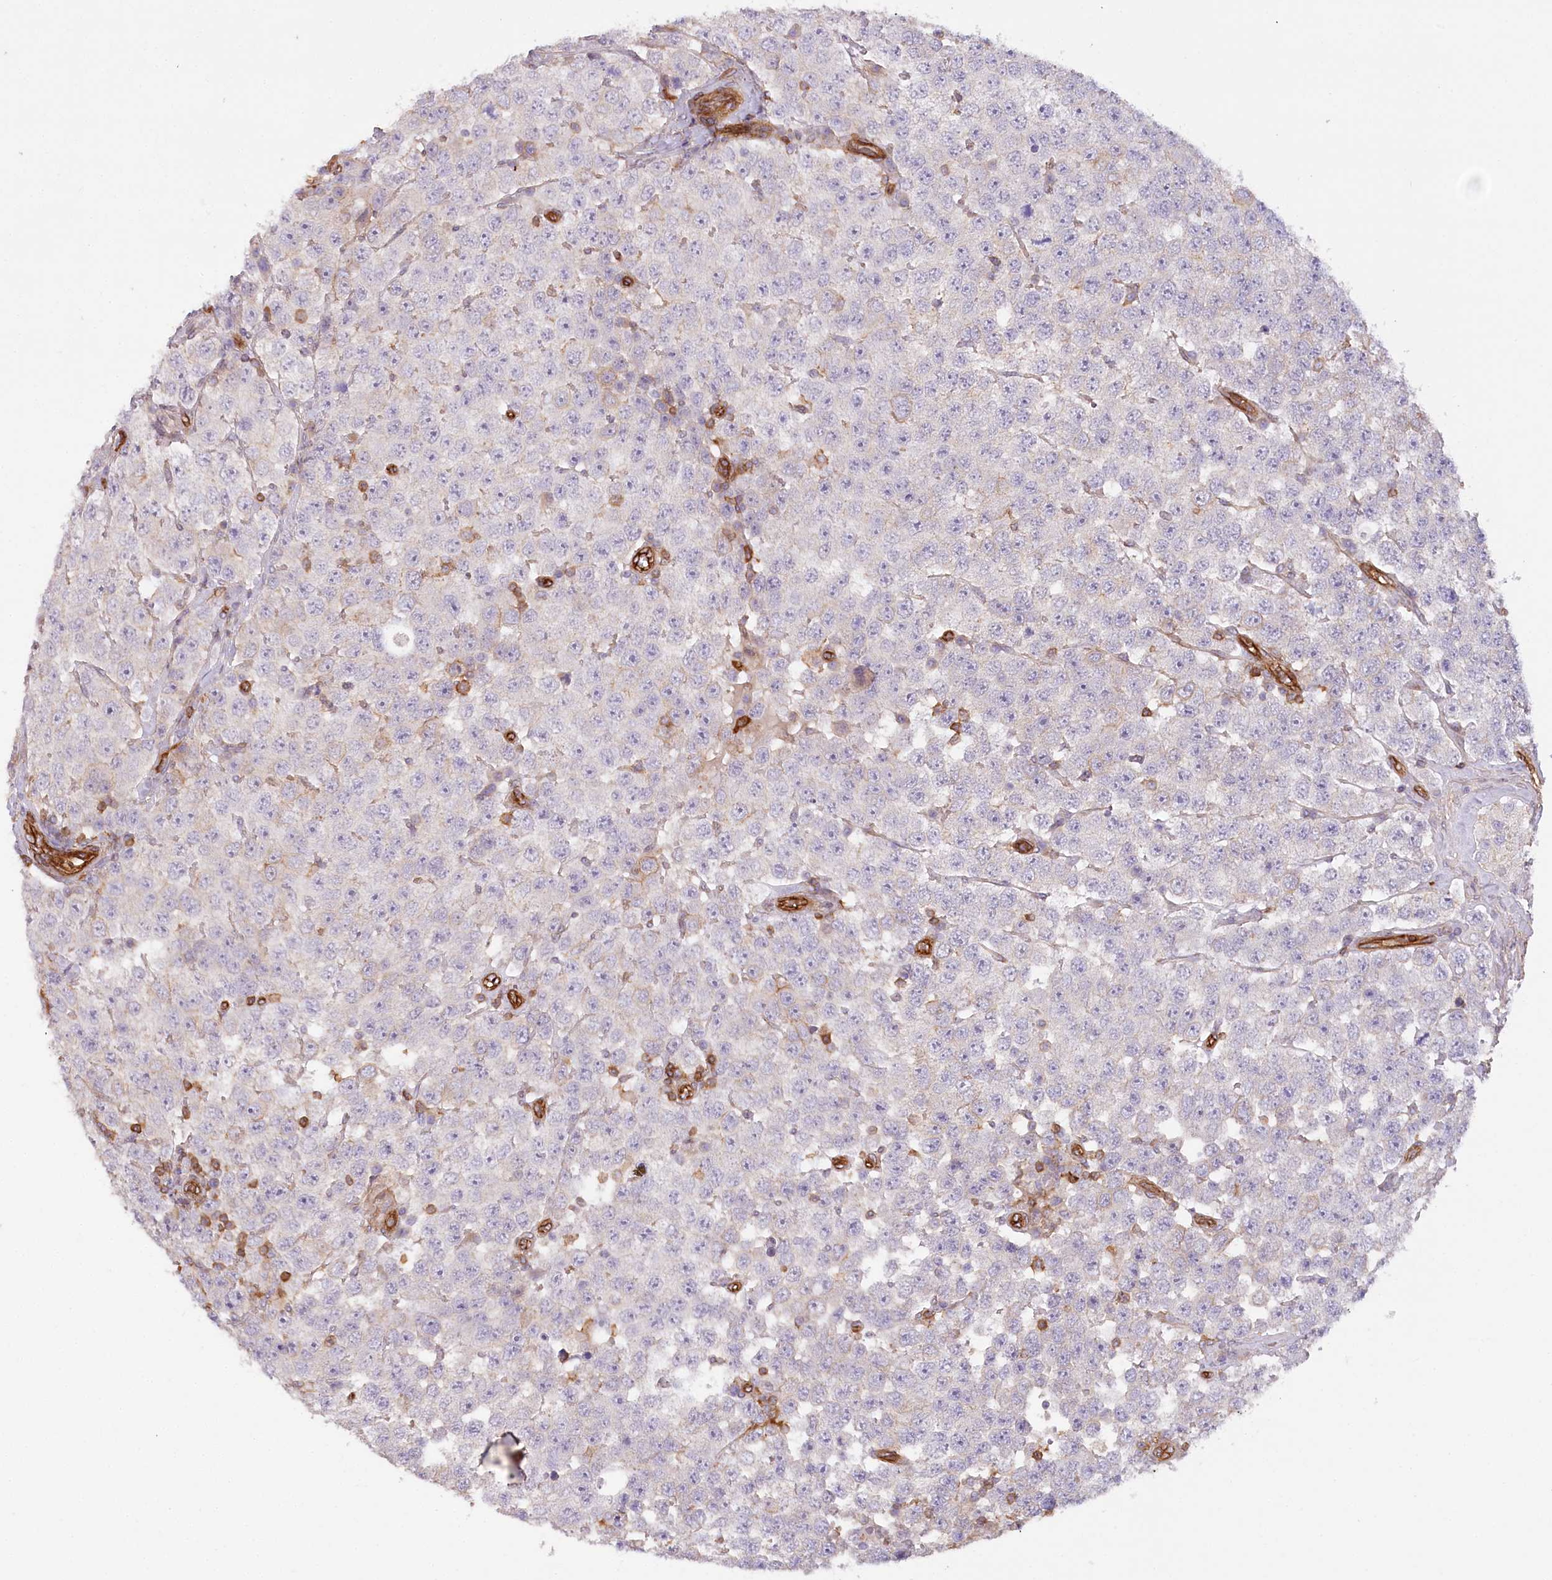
{"staining": {"intensity": "negative", "quantity": "none", "location": "none"}, "tissue": "testis cancer", "cell_type": "Tumor cells", "image_type": "cancer", "snomed": [{"axis": "morphology", "description": "Seminoma, NOS"}, {"axis": "topography", "description": "Testis"}], "caption": "Tumor cells show no significant protein positivity in testis seminoma.", "gene": "SYNPO2", "patient": {"sex": "male", "age": 28}}